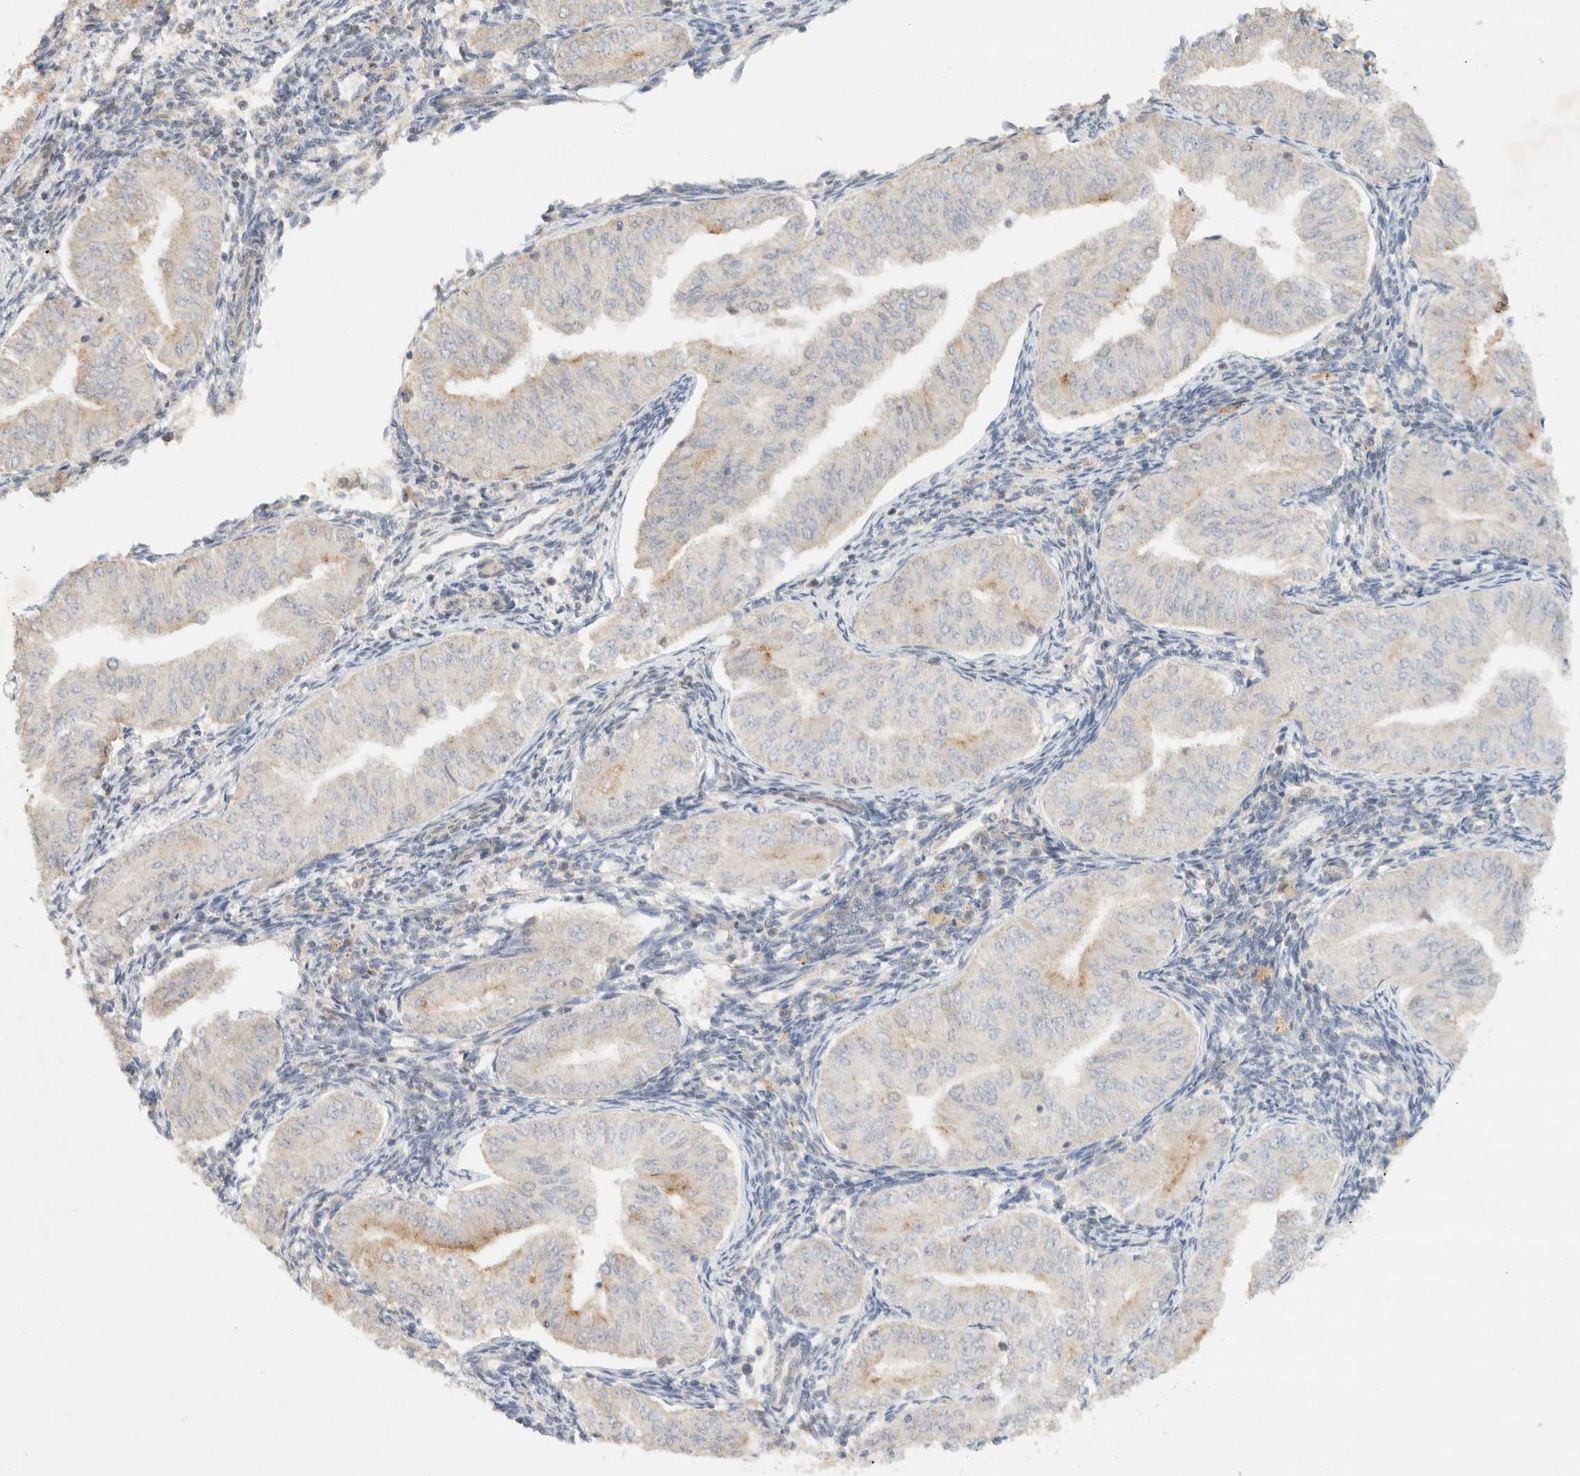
{"staining": {"intensity": "weak", "quantity": "<25%", "location": "cytoplasmic/membranous"}, "tissue": "endometrial cancer", "cell_type": "Tumor cells", "image_type": "cancer", "snomed": [{"axis": "morphology", "description": "Normal tissue, NOS"}, {"axis": "morphology", "description": "Adenocarcinoma, NOS"}, {"axis": "topography", "description": "Endometrium"}], "caption": "An IHC photomicrograph of adenocarcinoma (endometrial) is shown. There is no staining in tumor cells of adenocarcinoma (endometrial).", "gene": "TACC1", "patient": {"sex": "female", "age": 53}}